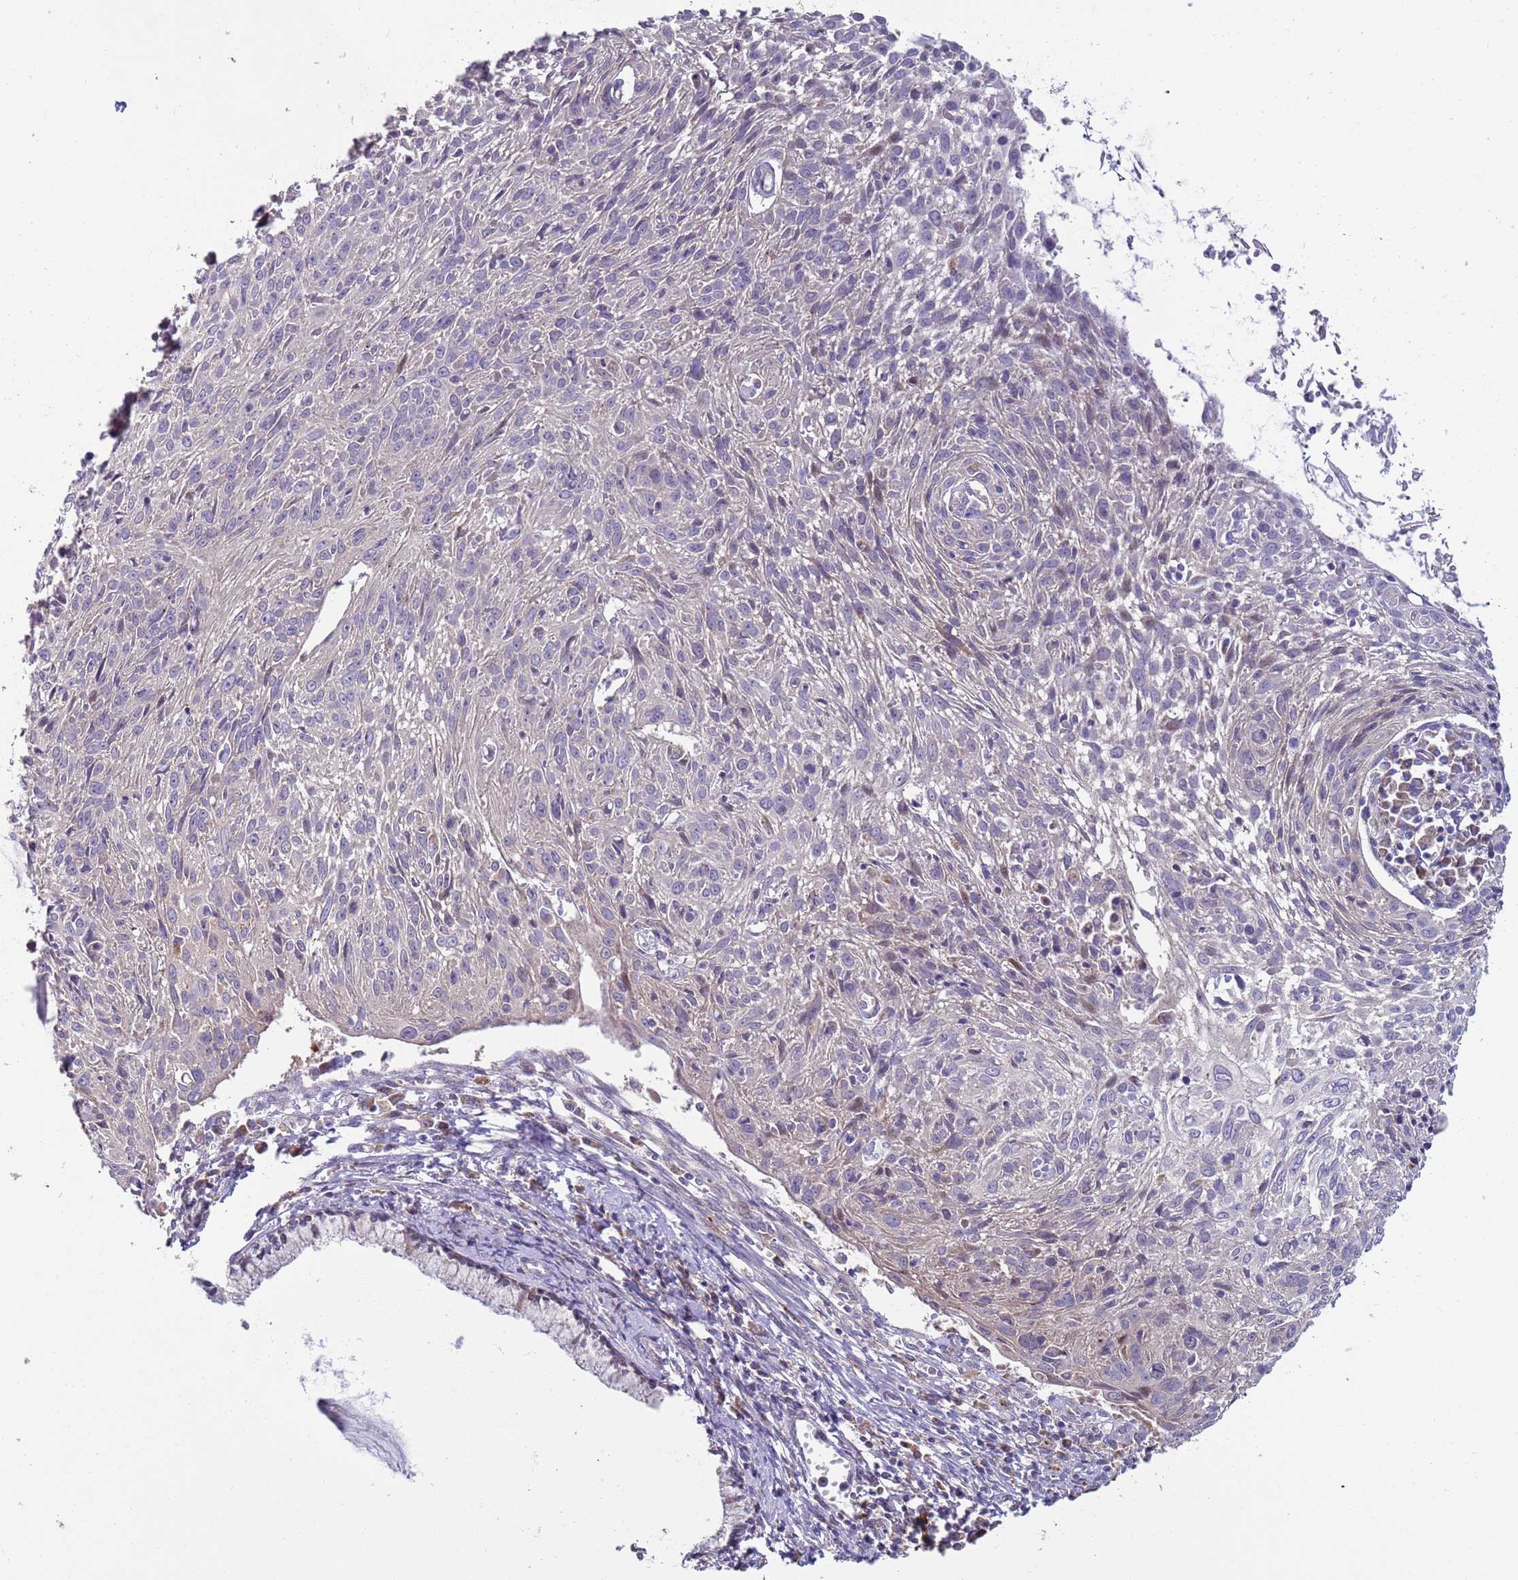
{"staining": {"intensity": "negative", "quantity": "none", "location": "none"}, "tissue": "cervical cancer", "cell_type": "Tumor cells", "image_type": "cancer", "snomed": [{"axis": "morphology", "description": "Squamous cell carcinoma, NOS"}, {"axis": "topography", "description": "Cervix"}], "caption": "DAB immunohistochemical staining of cervical cancer (squamous cell carcinoma) shows no significant positivity in tumor cells.", "gene": "DIP2B", "patient": {"sex": "female", "age": 51}}